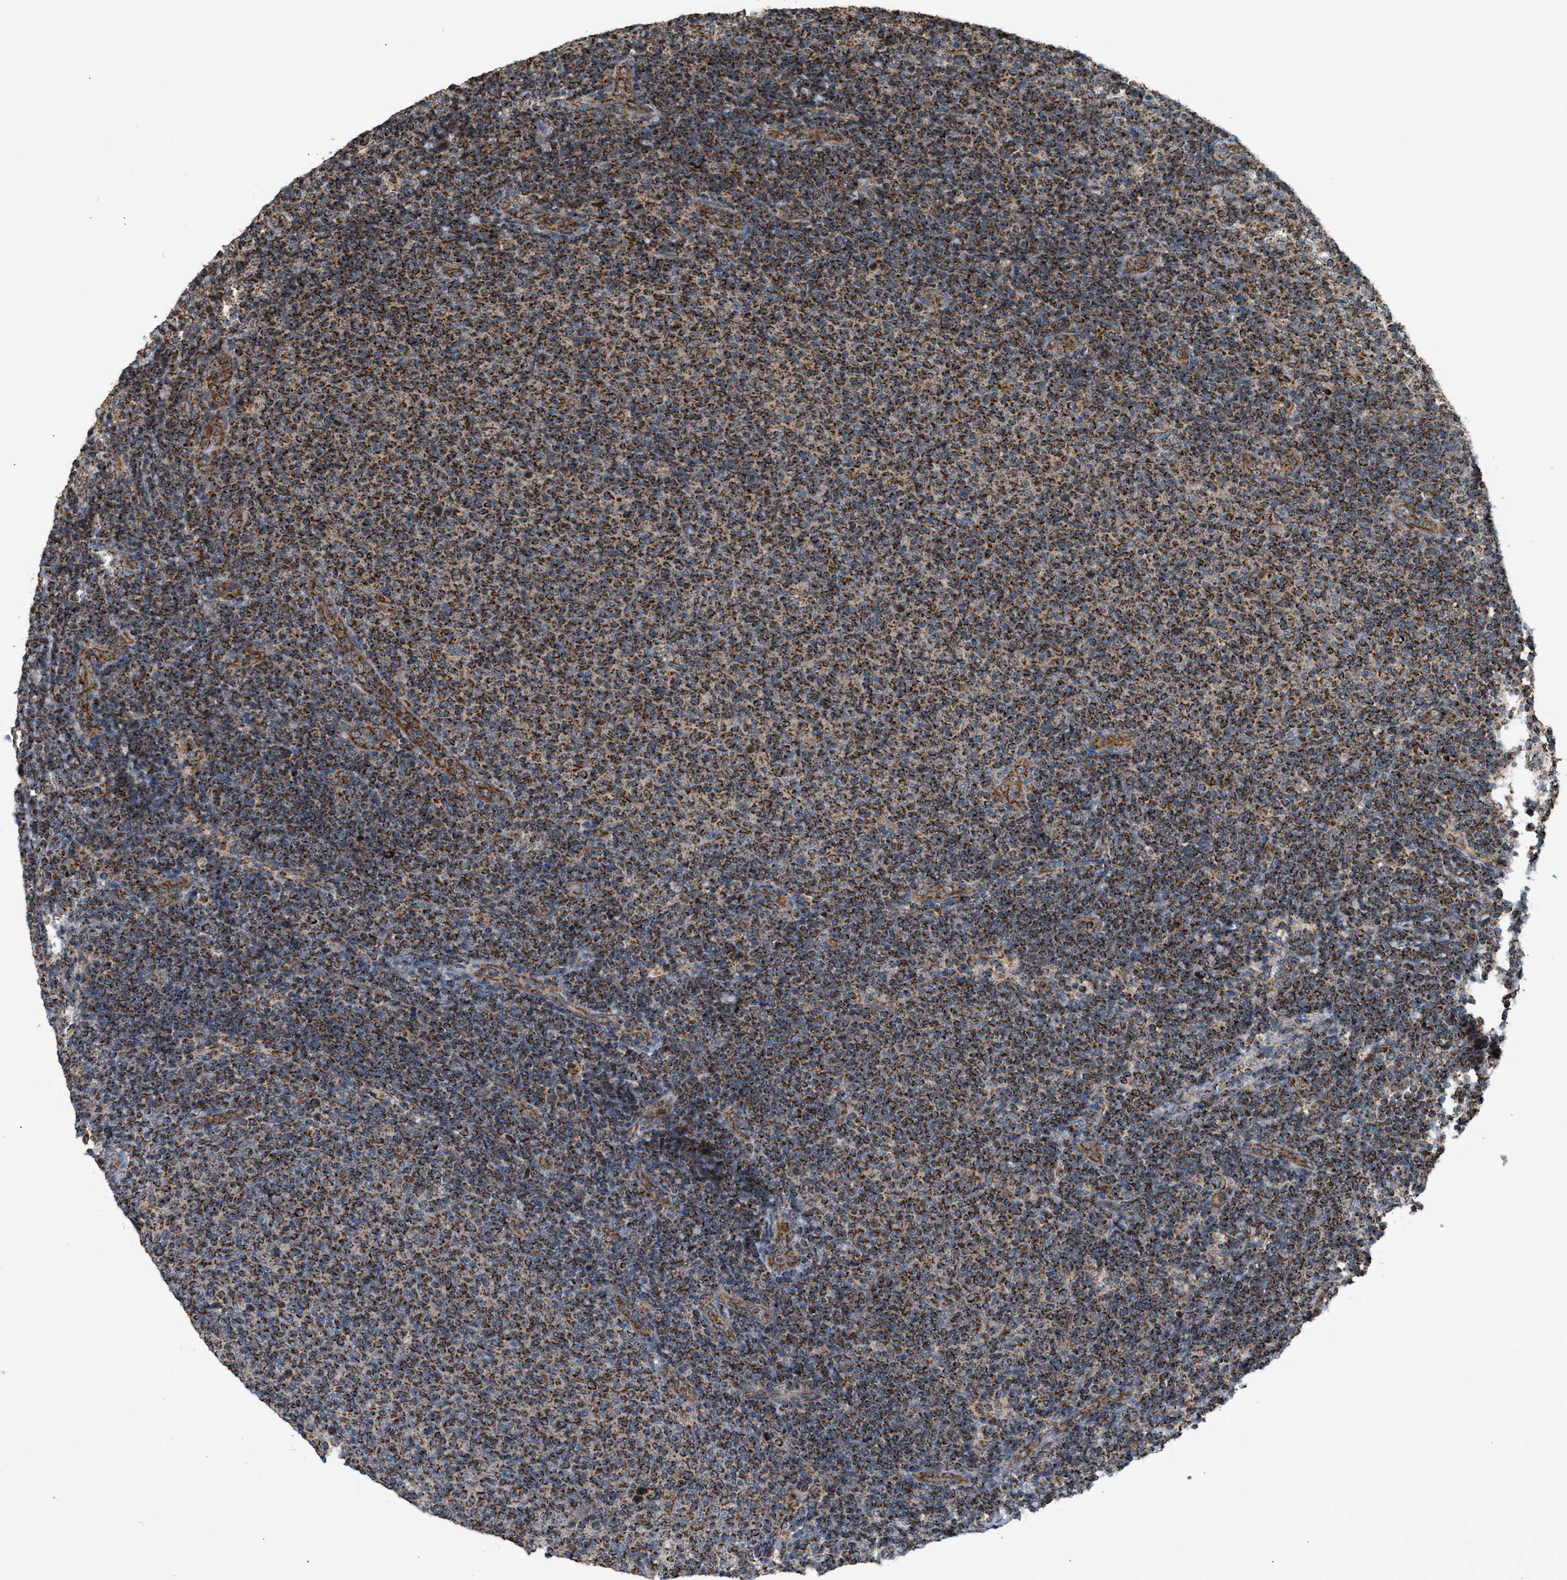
{"staining": {"intensity": "moderate", "quantity": ">75%", "location": "cytoplasmic/membranous"}, "tissue": "lymphoma", "cell_type": "Tumor cells", "image_type": "cancer", "snomed": [{"axis": "morphology", "description": "Malignant lymphoma, non-Hodgkin's type, Low grade"}, {"axis": "topography", "description": "Lymph node"}], "caption": "High-magnification brightfield microscopy of lymphoma stained with DAB (3,3'-diaminobenzidine) (brown) and counterstained with hematoxylin (blue). tumor cells exhibit moderate cytoplasmic/membranous staining is seen in approximately>75% of cells. Using DAB (3,3'-diaminobenzidine) (brown) and hematoxylin (blue) stains, captured at high magnification using brightfield microscopy.", "gene": "SGSM2", "patient": {"sex": "male", "age": 66}}